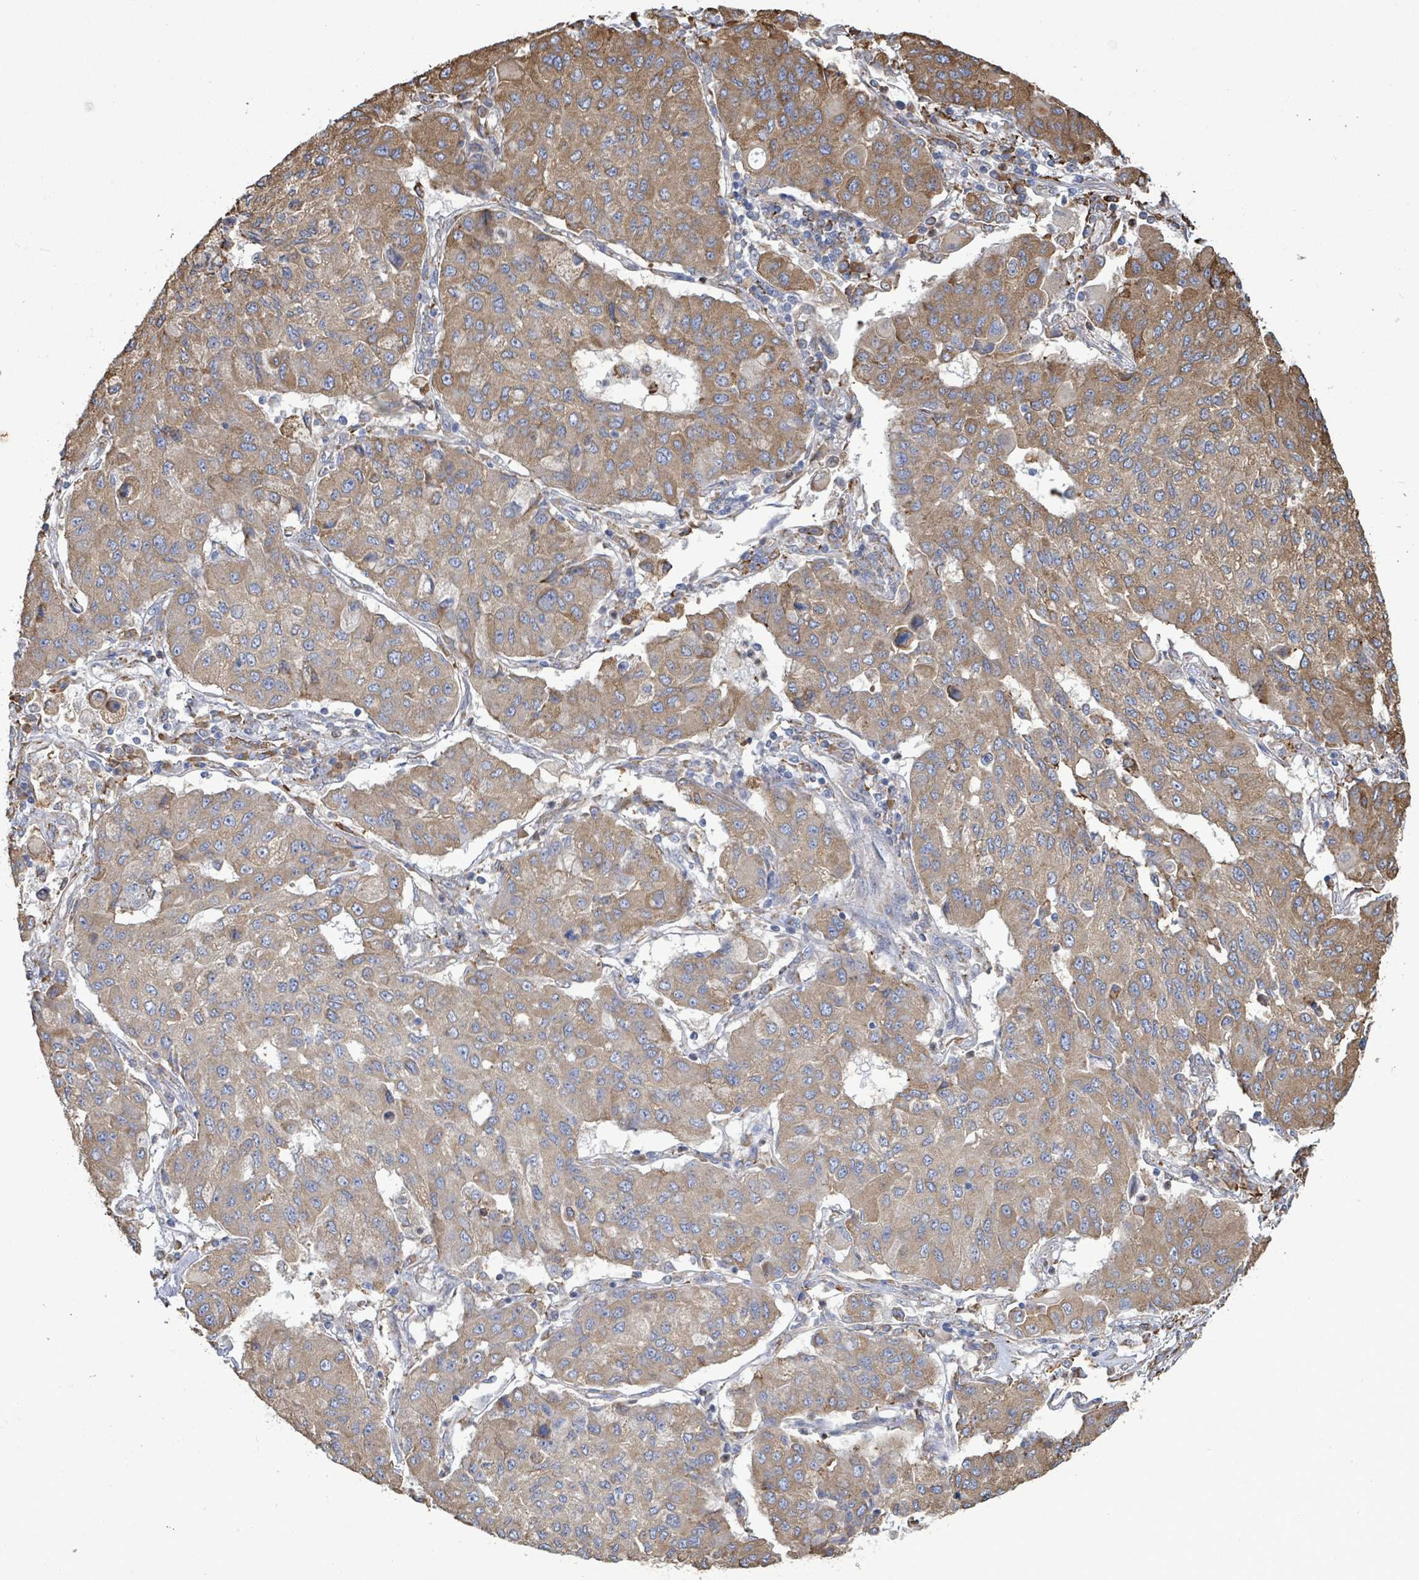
{"staining": {"intensity": "moderate", "quantity": ">75%", "location": "cytoplasmic/membranous"}, "tissue": "lung cancer", "cell_type": "Tumor cells", "image_type": "cancer", "snomed": [{"axis": "morphology", "description": "Squamous cell carcinoma, NOS"}, {"axis": "topography", "description": "Lung"}], "caption": "A brown stain shows moderate cytoplasmic/membranous expression of a protein in human lung cancer tumor cells. The protein is stained brown, and the nuclei are stained in blue (DAB IHC with brightfield microscopy, high magnification).", "gene": "RFPL4A", "patient": {"sex": "male", "age": 74}}